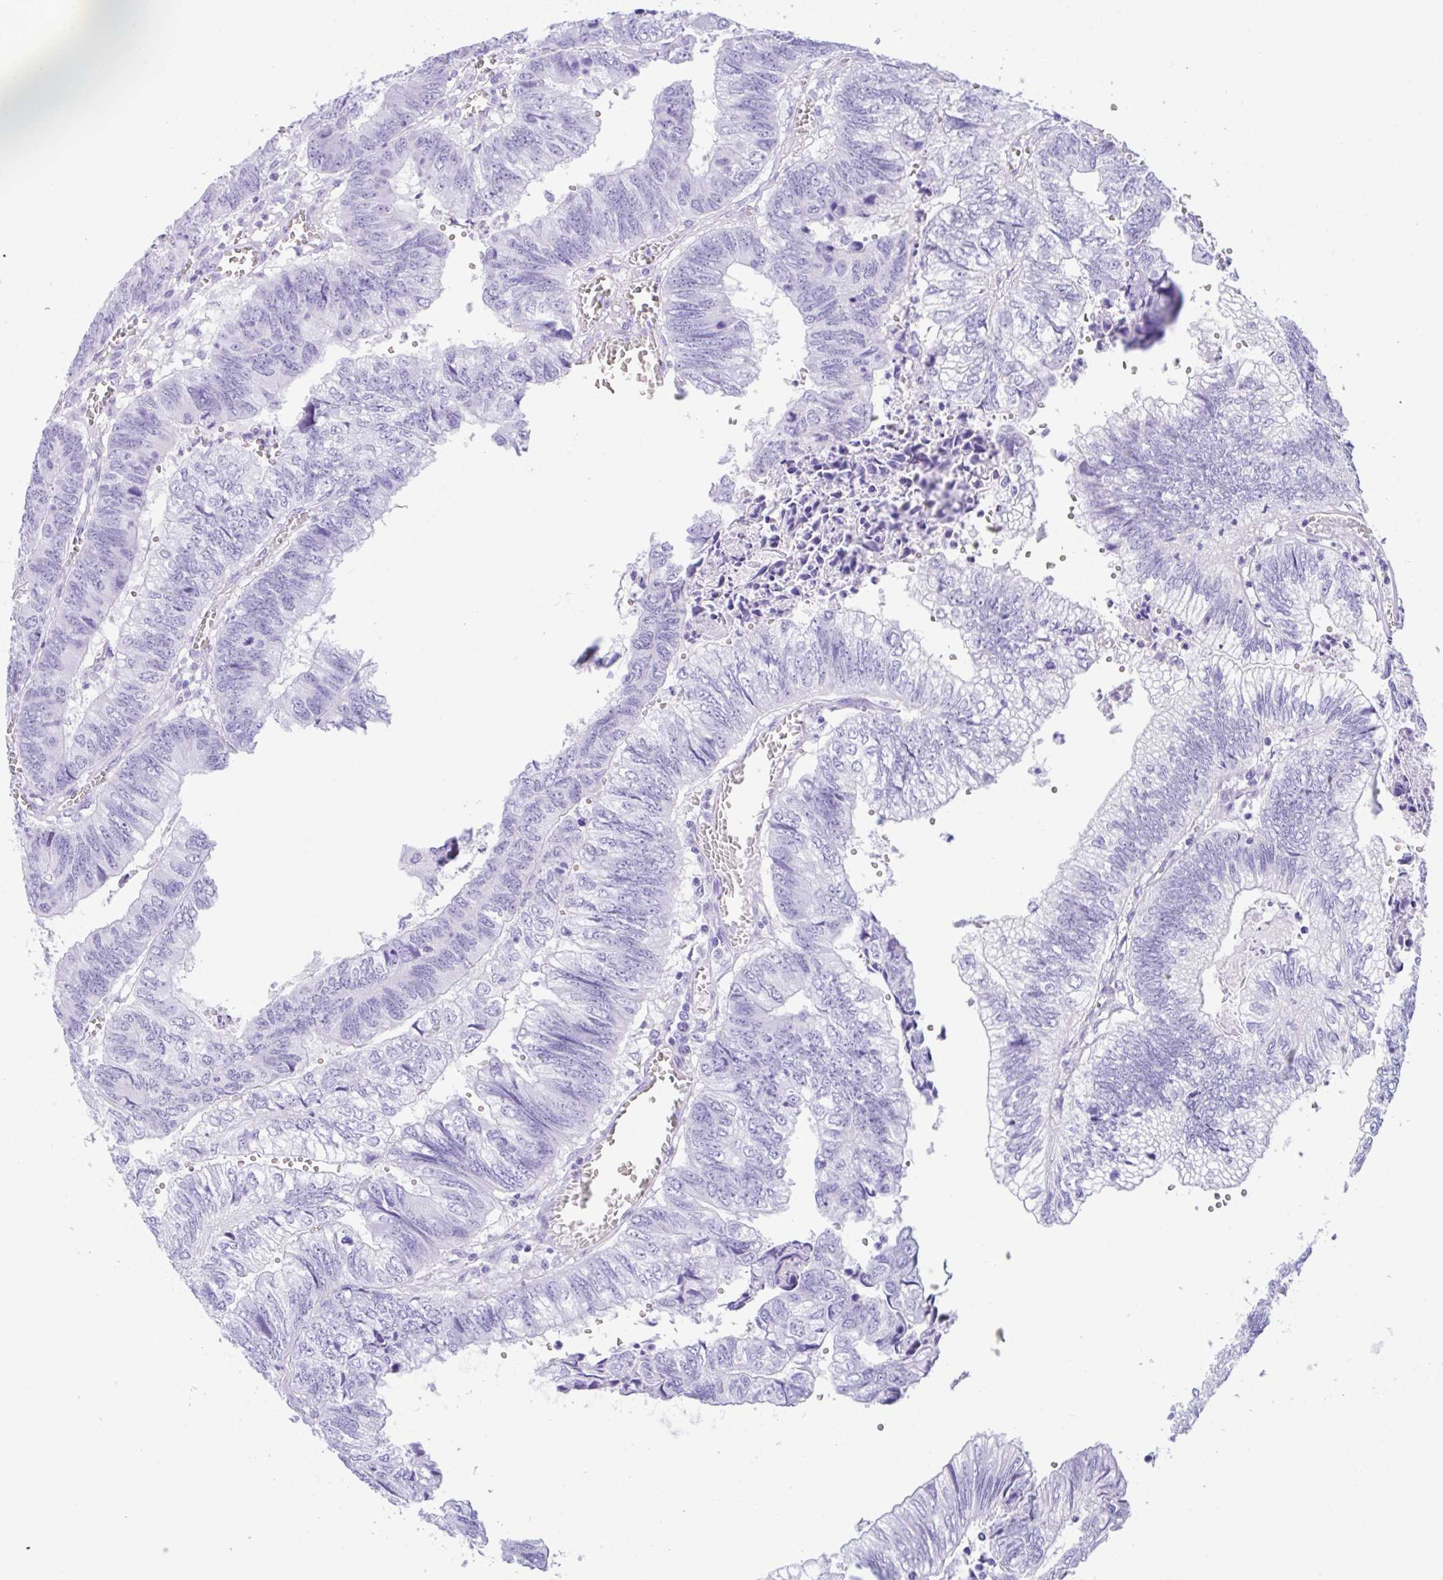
{"staining": {"intensity": "negative", "quantity": "none", "location": "none"}, "tissue": "colorectal cancer", "cell_type": "Tumor cells", "image_type": "cancer", "snomed": [{"axis": "morphology", "description": "Adenocarcinoma, NOS"}, {"axis": "topography", "description": "Colon"}], "caption": "High magnification brightfield microscopy of adenocarcinoma (colorectal) stained with DAB (3,3'-diaminobenzidine) (brown) and counterstained with hematoxylin (blue): tumor cells show no significant staining. (Immunohistochemistry, brightfield microscopy, high magnification).", "gene": "CPA1", "patient": {"sex": "male", "age": 86}}